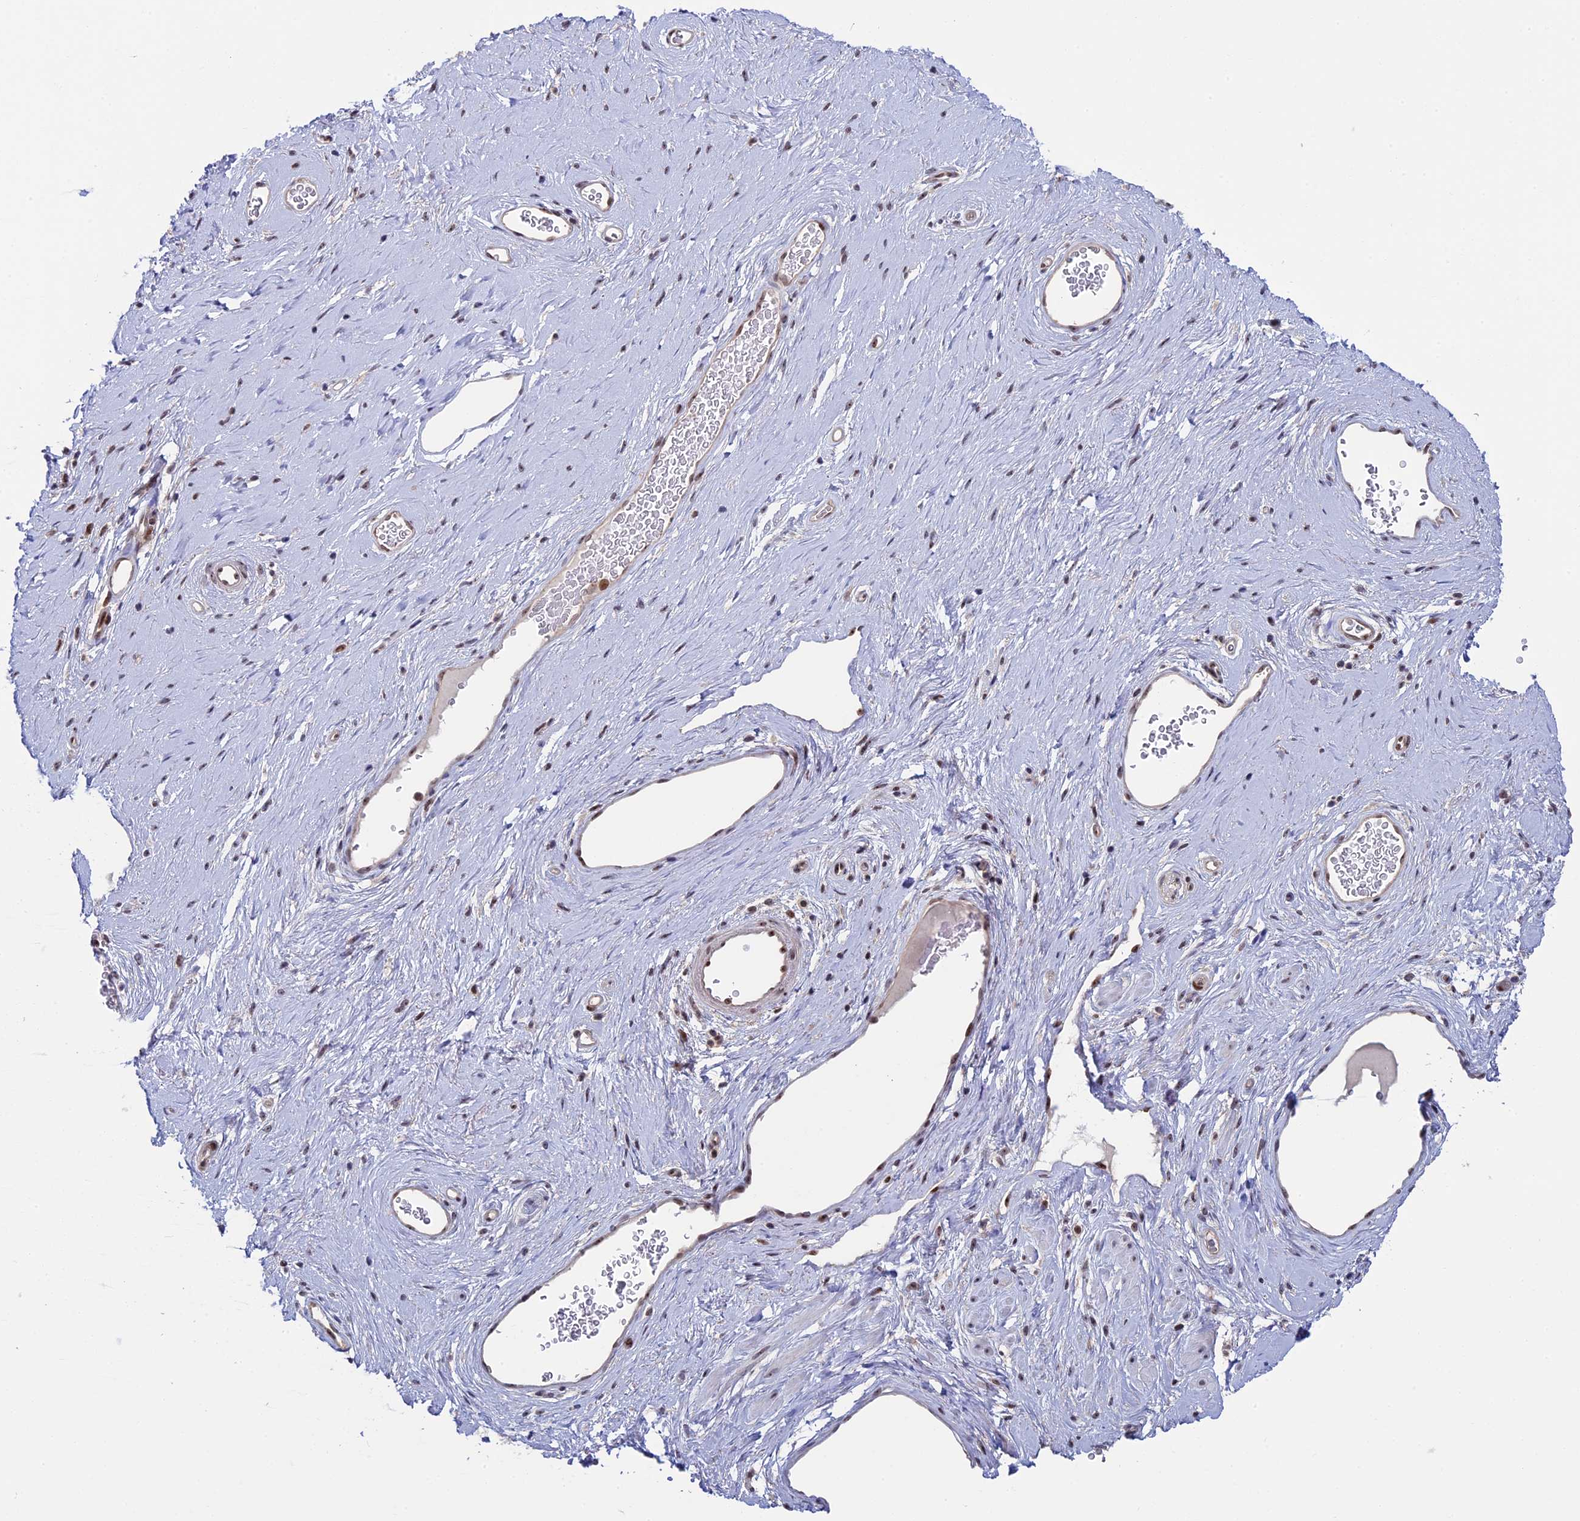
{"staining": {"intensity": "negative", "quantity": "none", "location": "none"}, "tissue": "soft tissue", "cell_type": "Chondrocytes", "image_type": "normal", "snomed": [{"axis": "morphology", "description": "Normal tissue, NOS"}, {"axis": "morphology", "description": "Adenocarcinoma, NOS"}, {"axis": "topography", "description": "Rectum"}, {"axis": "topography", "description": "Vagina"}, {"axis": "topography", "description": "Peripheral nerve tissue"}], "caption": "DAB (3,3'-diaminobenzidine) immunohistochemical staining of unremarkable human soft tissue reveals no significant positivity in chondrocytes. Brightfield microscopy of IHC stained with DAB (3,3'-diaminobenzidine) (brown) and hematoxylin (blue), captured at high magnification.", "gene": "CCDC86", "patient": {"sex": "female", "age": 71}}